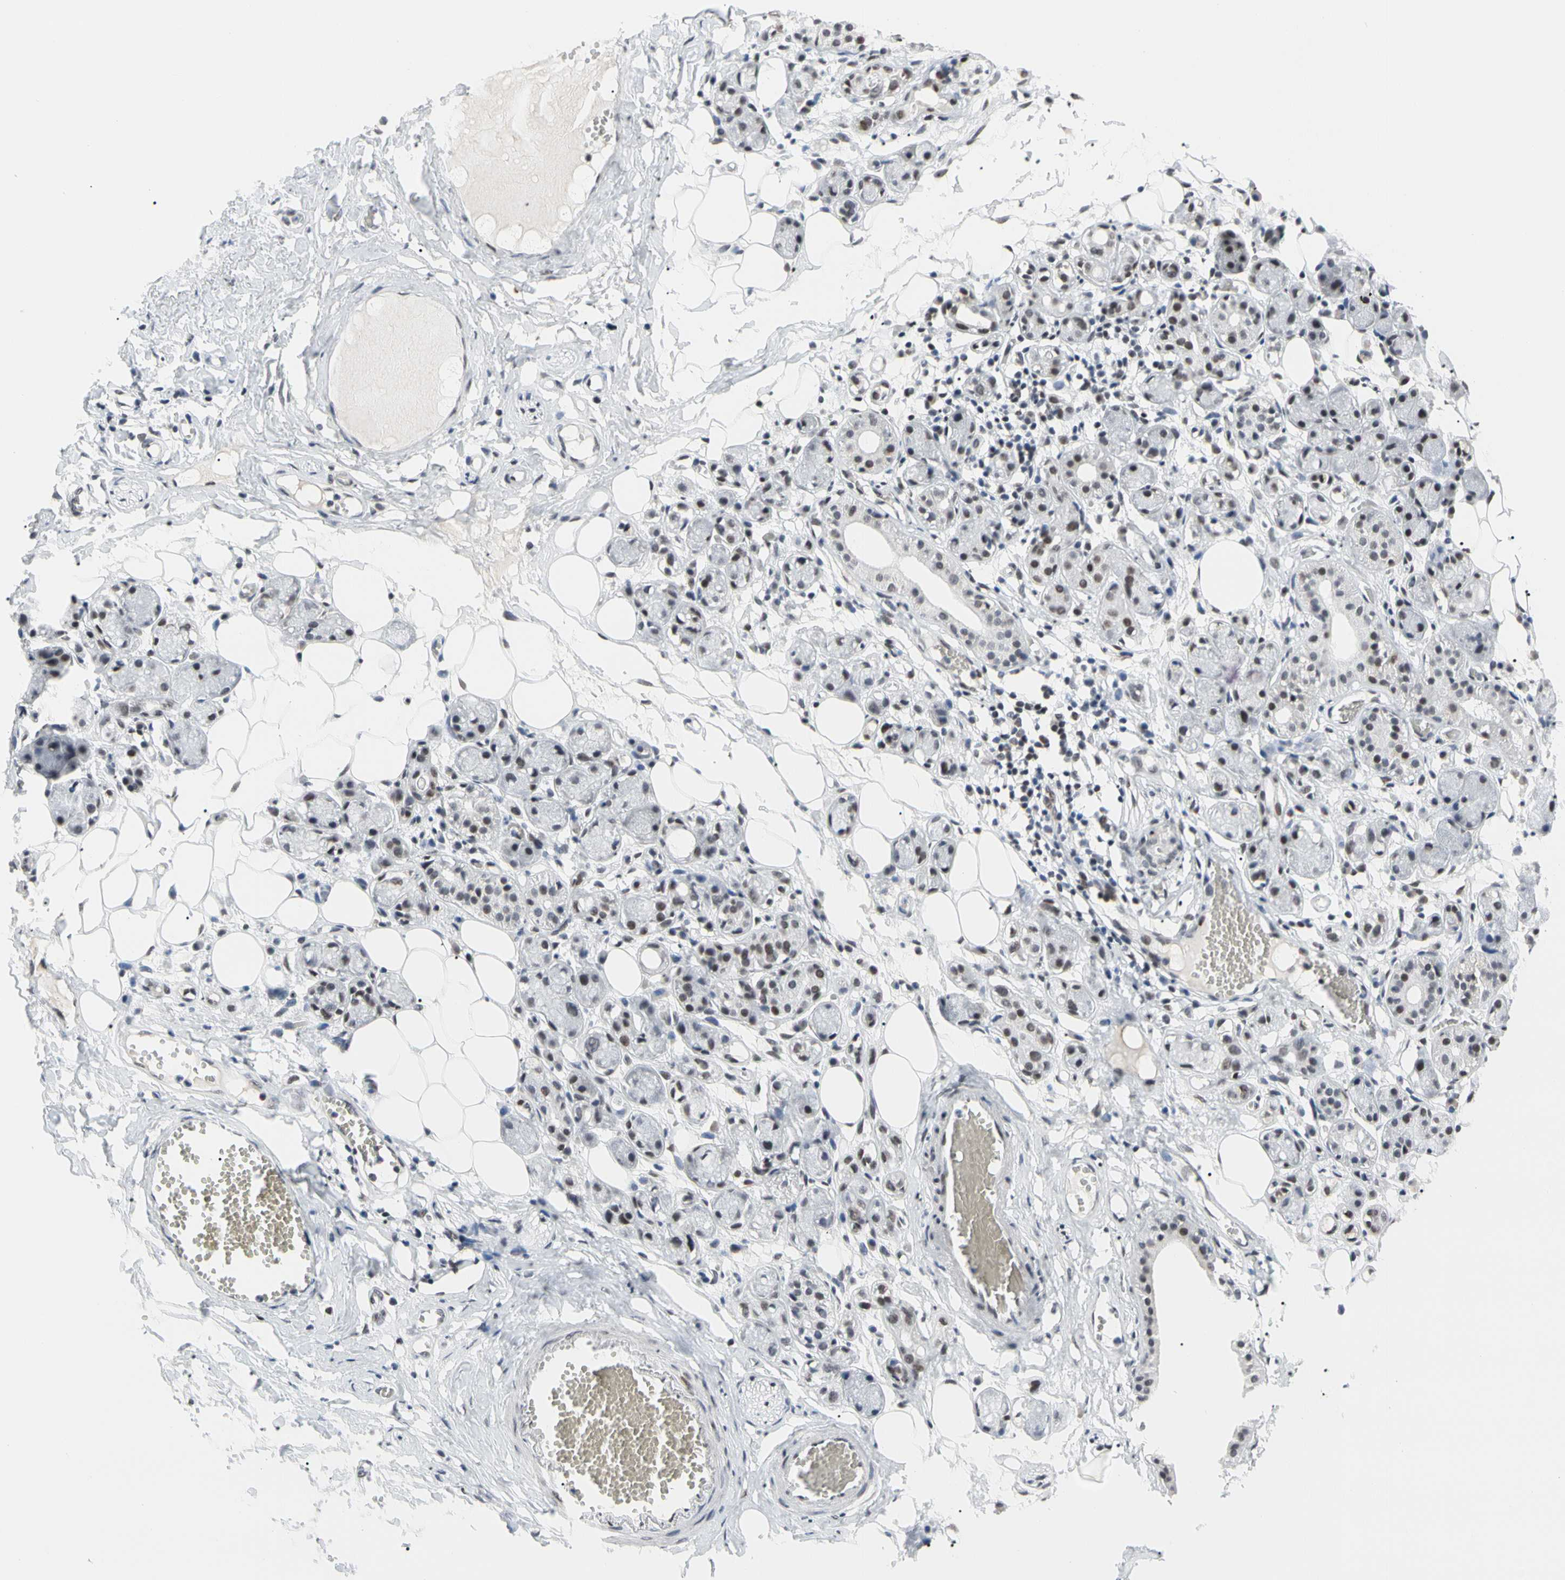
{"staining": {"intensity": "moderate", "quantity": "<25%", "location": "nuclear"}, "tissue": "adipose tissue", "cell_type": "Adipocytes", "image_type": "normal", "snomed": [{"axis": "morphology", "description": "Normal tissue, NOS"}, {"axis": "morphology", "description": "Inflammation, NOS"}, {"axis": "topography", "description": "Vascular tissue"}, {"axis": "topography", "description": "Salivary gland"}], "caption": "This histopathology image displays immunohistochemistry staining of normal adipose tissue, with low moderate nuclear staining in approximately <25% of adipocytes.", "gene": "FAM98B", "patient": {"sex": "female", "age": 75}}